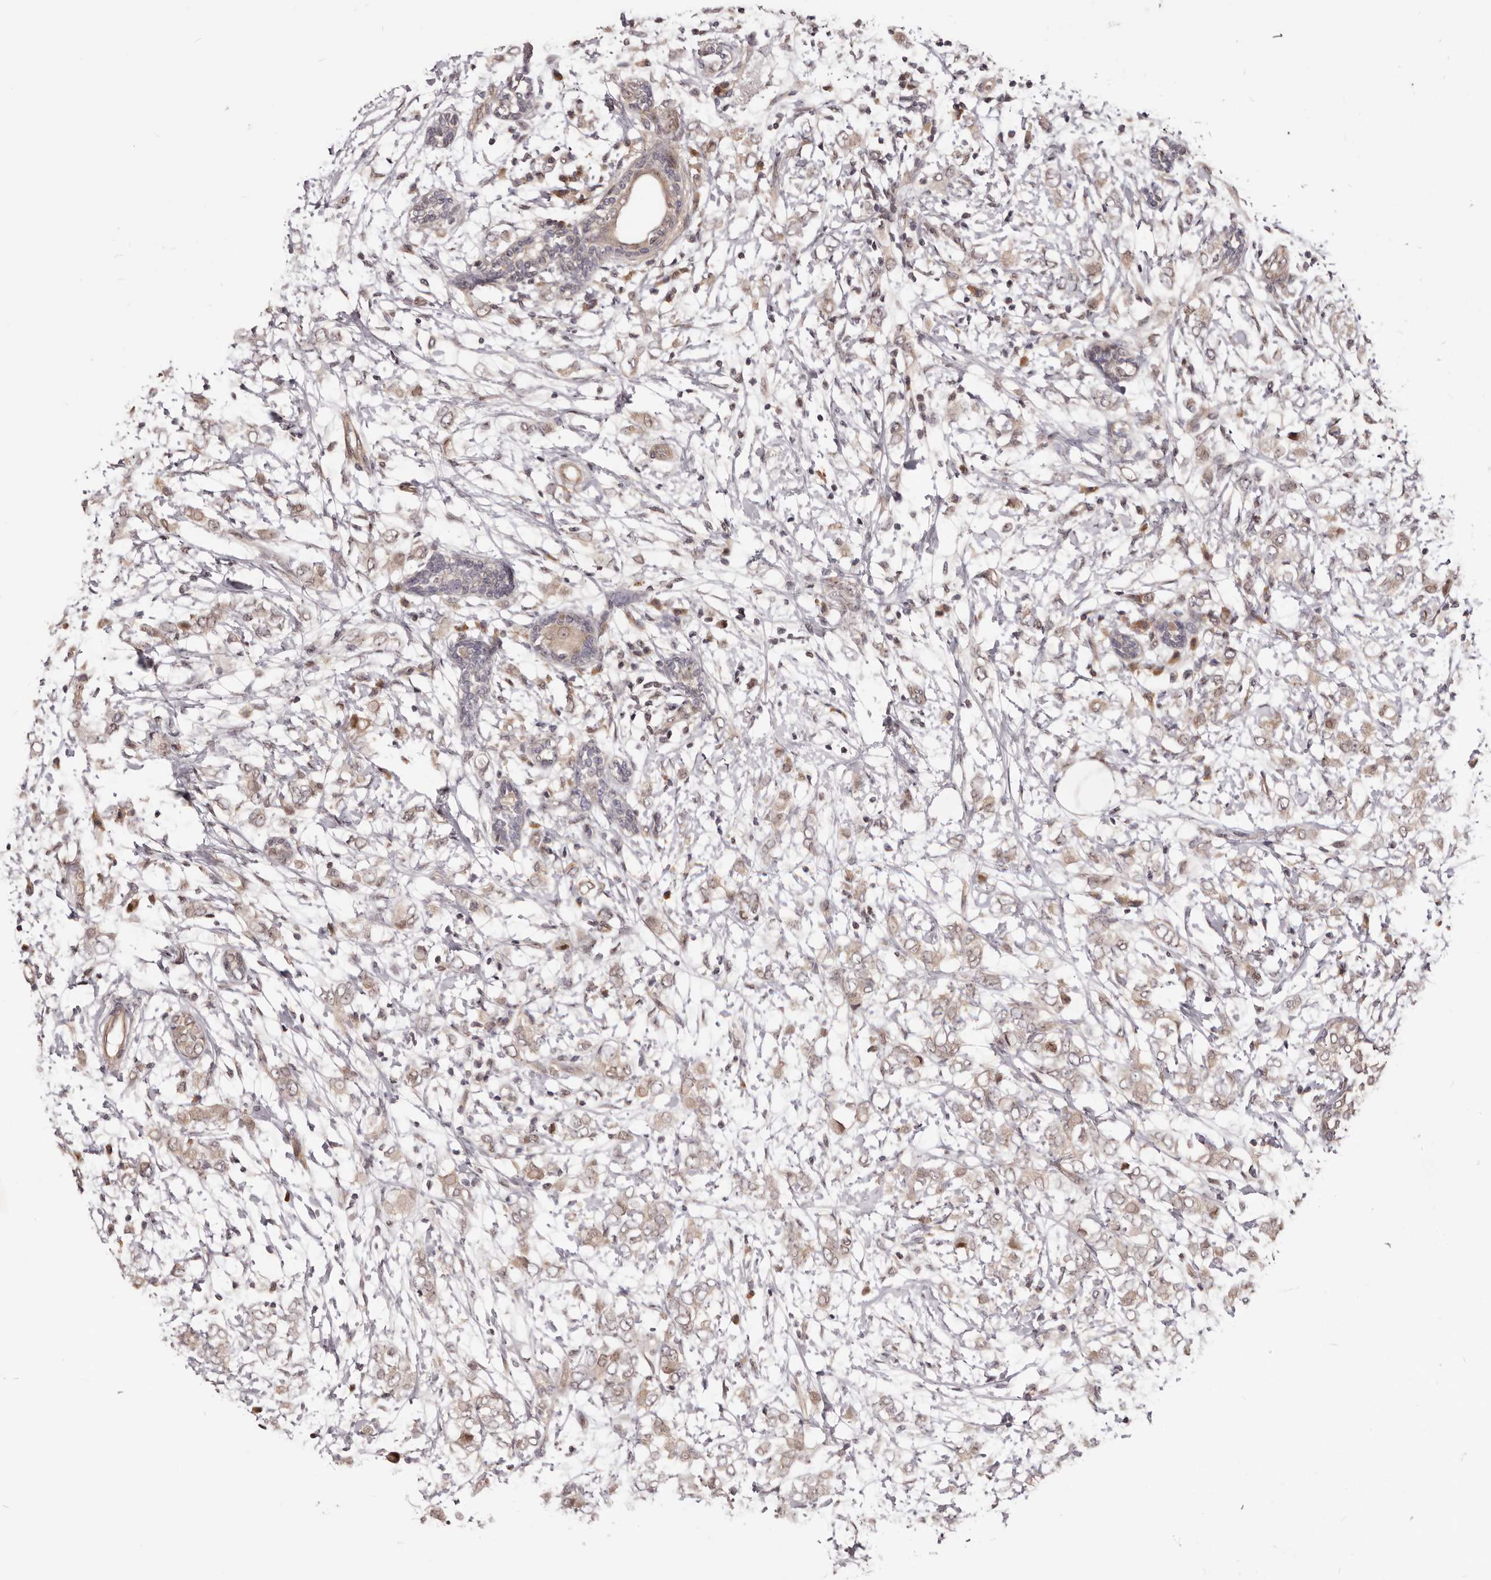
{"staining": {"intensity": "weak", "quantity": ">75%", "location": "cytoplasmic/membranous"}, "tissue": "breast cancer", "cell_type": "Tumor cells", "image_type": "cancer", "snomed": [{"axis": "morphology", "description": "Normal tissue, NOS"}, {"axis": "morphology", "description": "Lobular carcinoma"}, {"axis": "topography", "description": "Breast"}], "caption": "Human breast lobular carcinoma stained for a protein (brown) exhibits weak cytoplasmic/membranous positive positivity in approximately >75% of tumor cells.", "gene": "NOL12", "patient": {"sex": "female", "age": 47}}